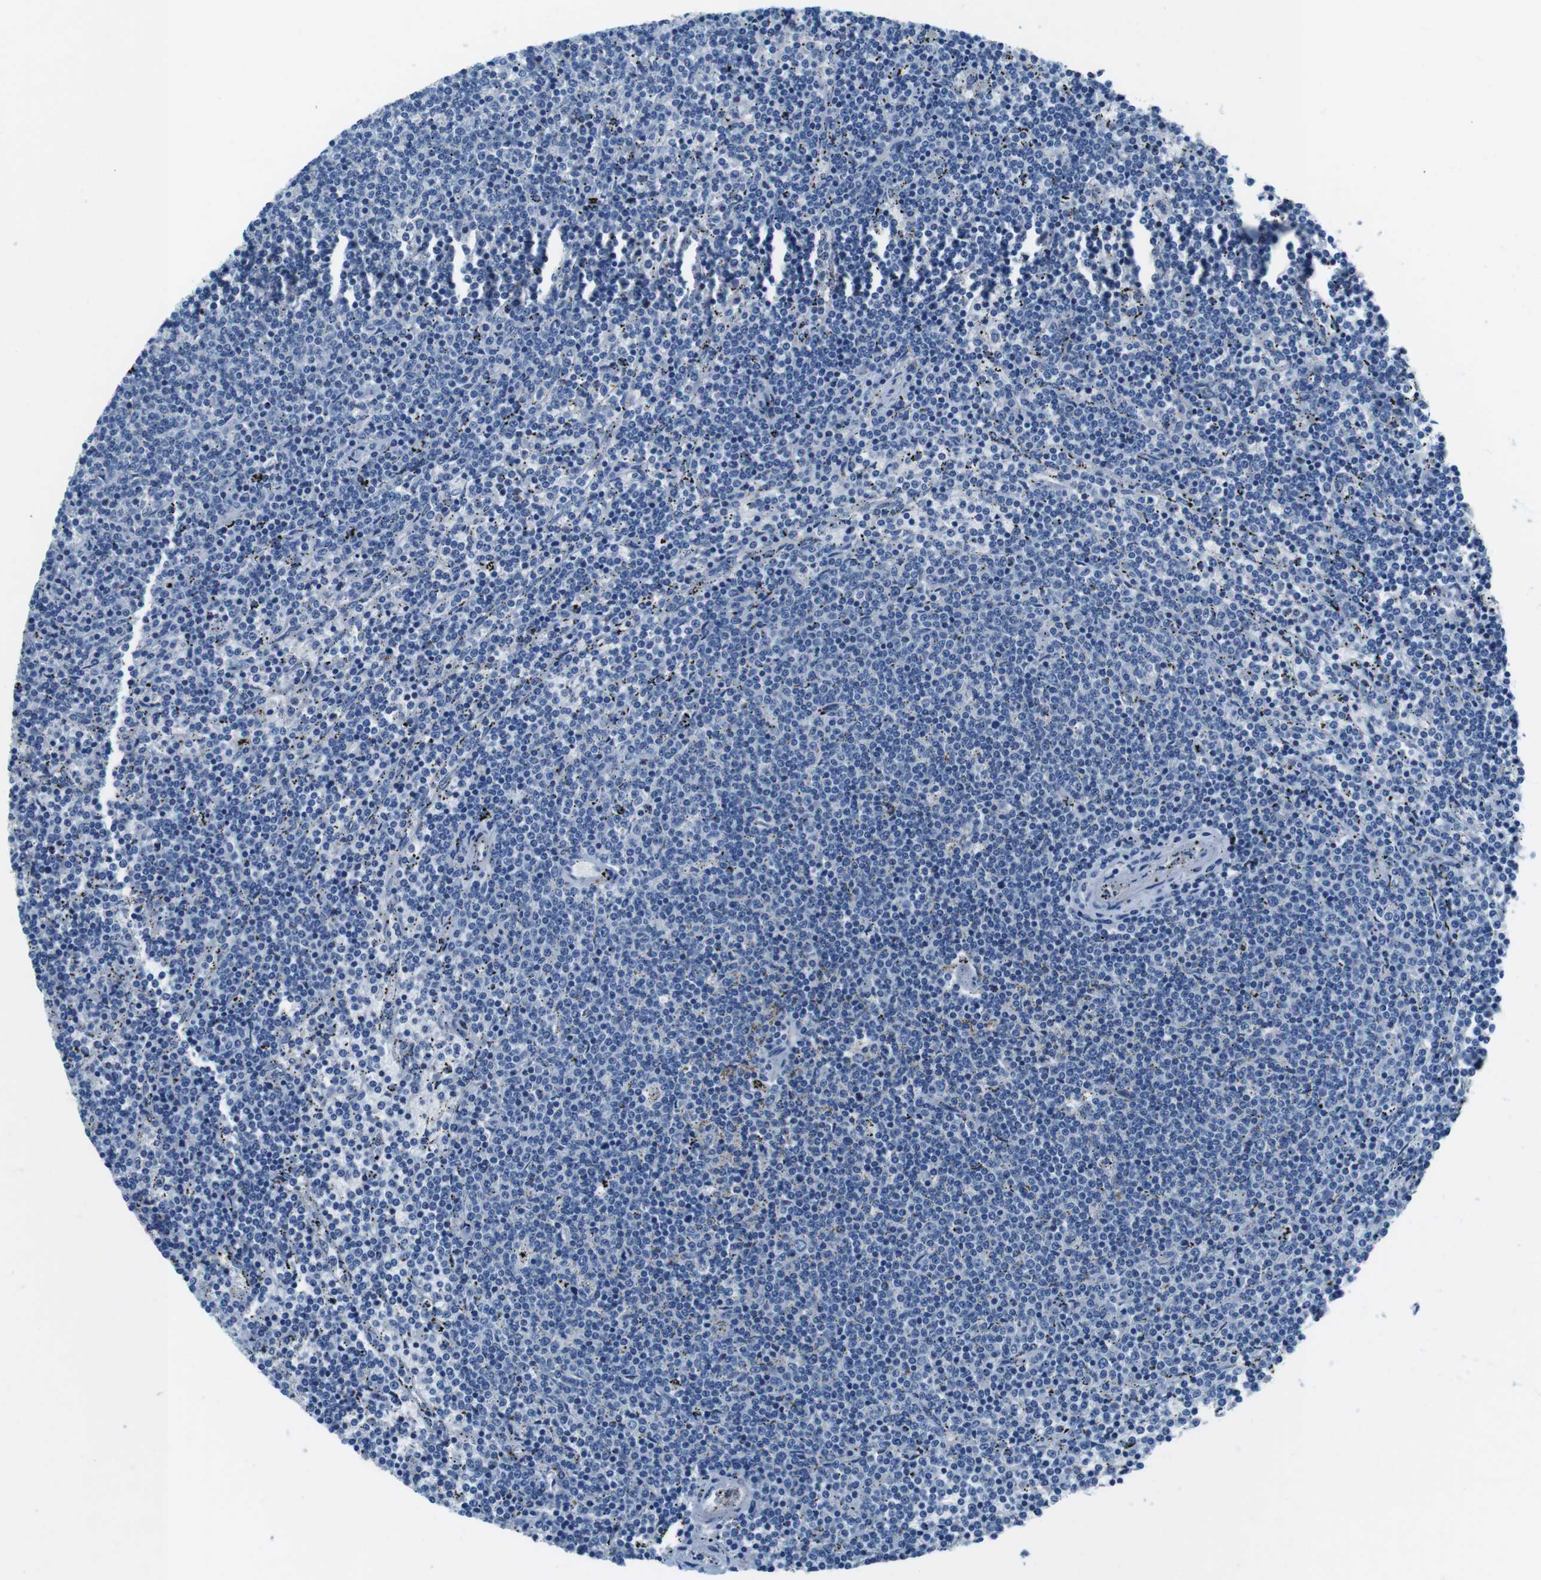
{"staining": {"intensity": "negative", "quantity": "none", "location": "none"}, "tissue": "lymphoma", "cell_type": "Tumor cells", "image_type": "cancer", "snomed": [{"axis": "morphology", "description": "Malignant lymphoma, non-Hodgkin's type, Low grade"}, {"axis": "topography", "description": "Spleen"}], "caption": "Malignant lymphoma, non-Hodgkin's type (low-grade) stained for a protein using immunohistochemistry (IHC) shows no staining tumor cells.", "gene": "TULP3", "patient": {"sex": "female", "age": 50}}